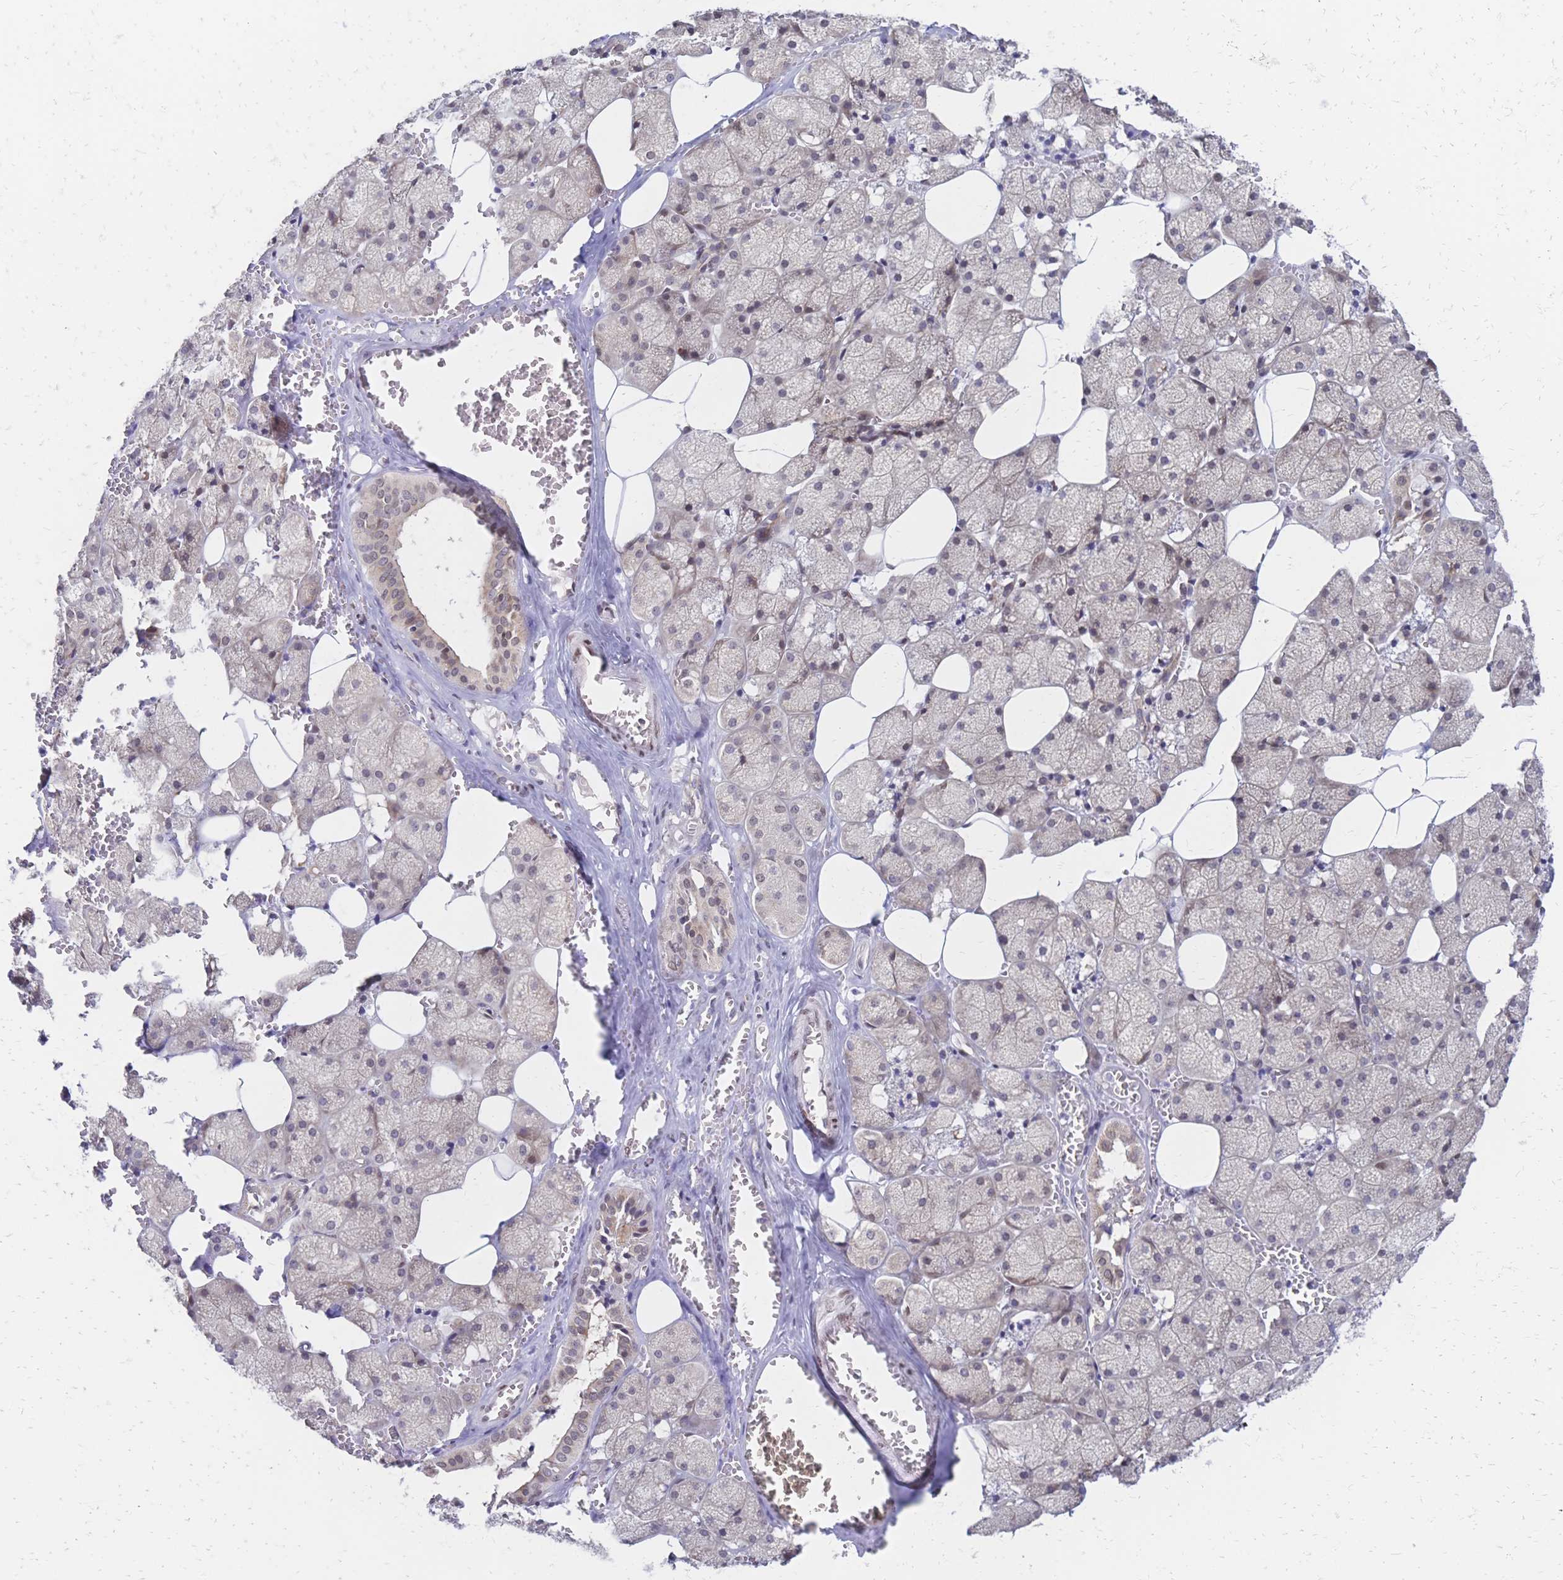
{"staining": {"intensity": "moderate", "quantity": "25%-75%", "location": "cytoplasmic/membranous"}, "tissue": "salivary gland", "cell_type": "Glandular cells", "image_type": "normal", "snomed": [{"axis": "morphology", "description": "Normal tissue, NOS"}, {"axis": "topography", "description": "Salivary gland"}, {"axis": "topography", "description": "Peripheral nerve tissue"}], "caption": "Human salivary gland stained with a brown dye displays moderate cytoplasmic/membranous positive staining in approximately 25%-75% of glandular cells.", "gene": "CBX7", "patient": {"sex": "male", "age": 38}}